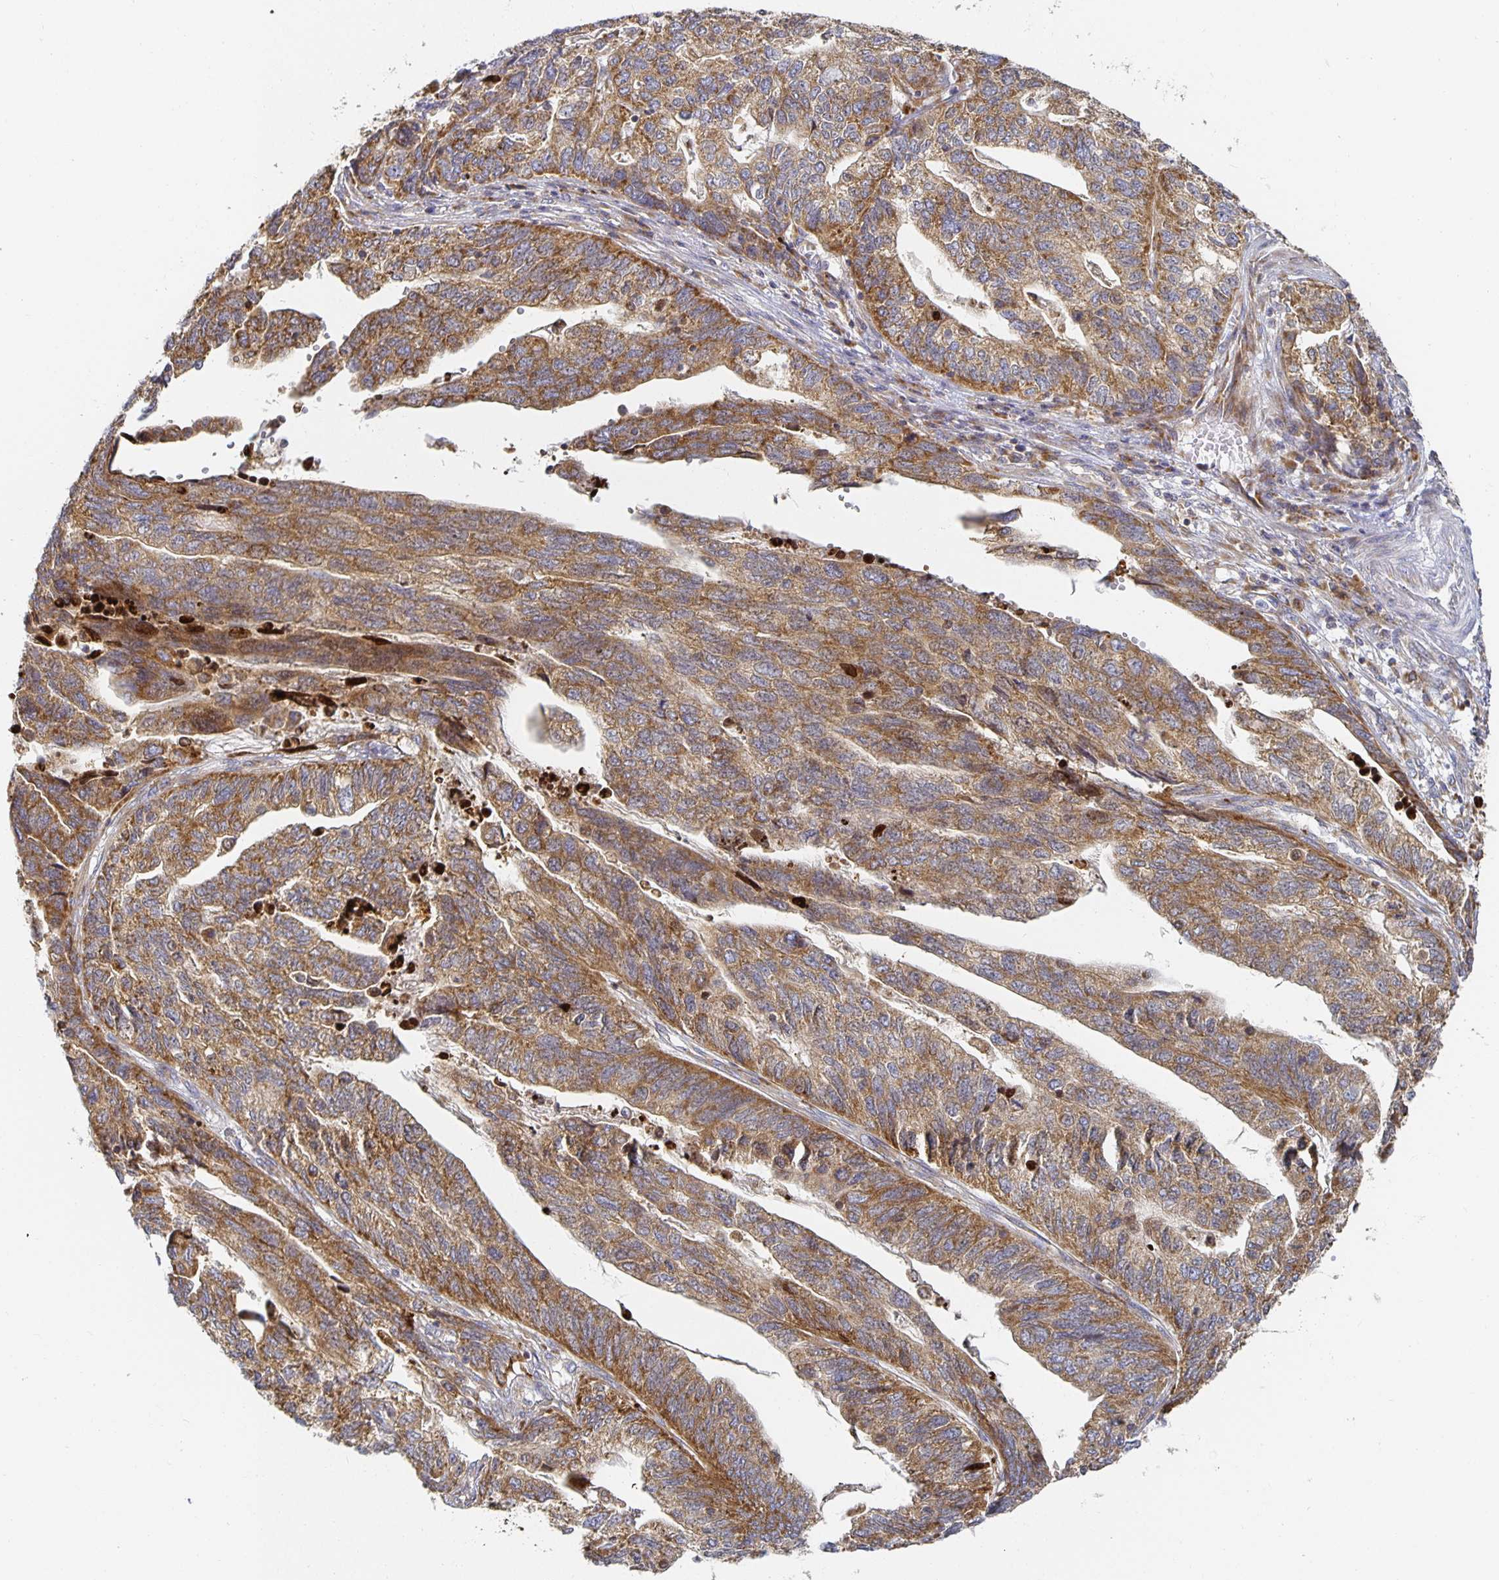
{"staining": {"intensity": "moderate", "quantity": ">75%", "location": "cytoplasmic/membranous"}, "tissue": "stomach cancer", "cell_type": "Tumor cells", "image_type": "cancer", "snomed": [{"axis": "morphology", "description": "Adenocarcinoma, NOS"}, {"axis": "topography", "description": "Stomach, upper"}], "caption": "Protein expression analysis of stomach cancer (adenocarcinoma) shows moderate cytoplasmic/membranous staining in approximately >75% of tumor cells.", "gene": "NOMO1", "patient": {"sex": "female", "age": 67}}